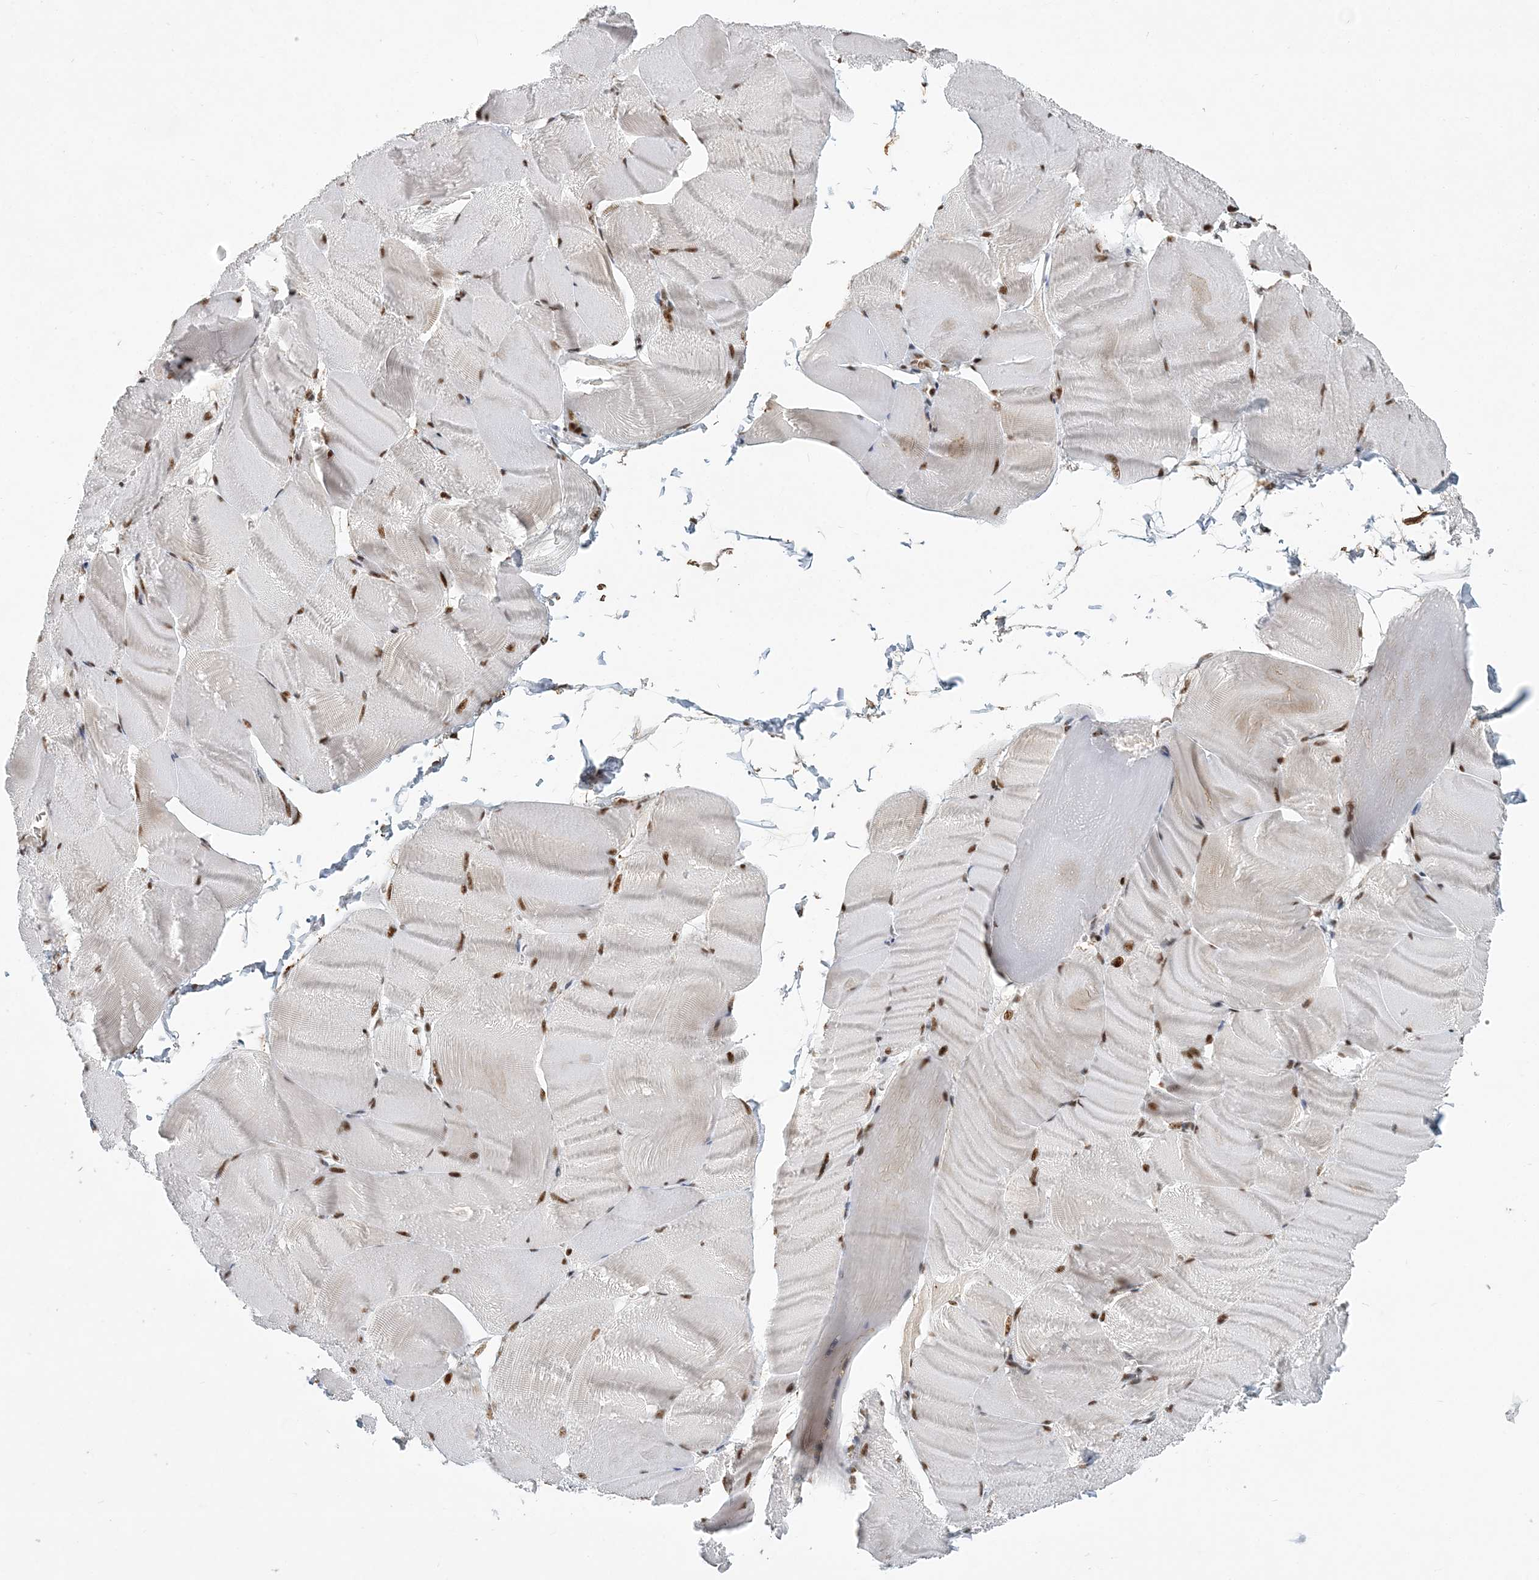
{"staining": {"intensity": "strong", "quantity": ">75%", "location": "cytoplasmic/membranous,nuclear"}, "tissue": "skeletal muscle", "cell_type": "Myocytes", "image_type": "normal", "snomed": [{"axis": "morphology", "description": "Normal tissue, NOS"}, {"axis": "morphology", "description": "Basal cell carcinoma"}, {"axis": "topography", "description": "Skeletal muscle"}], "caption": "Immunohistochemical staining of unremarkable skeletal muscle reveals strong cytoplasmic/membranous,nuclear protein staining in about >75% of myocytes.", "gene": "PLRG1", "patient": {"sex": "female", "age": 64}}